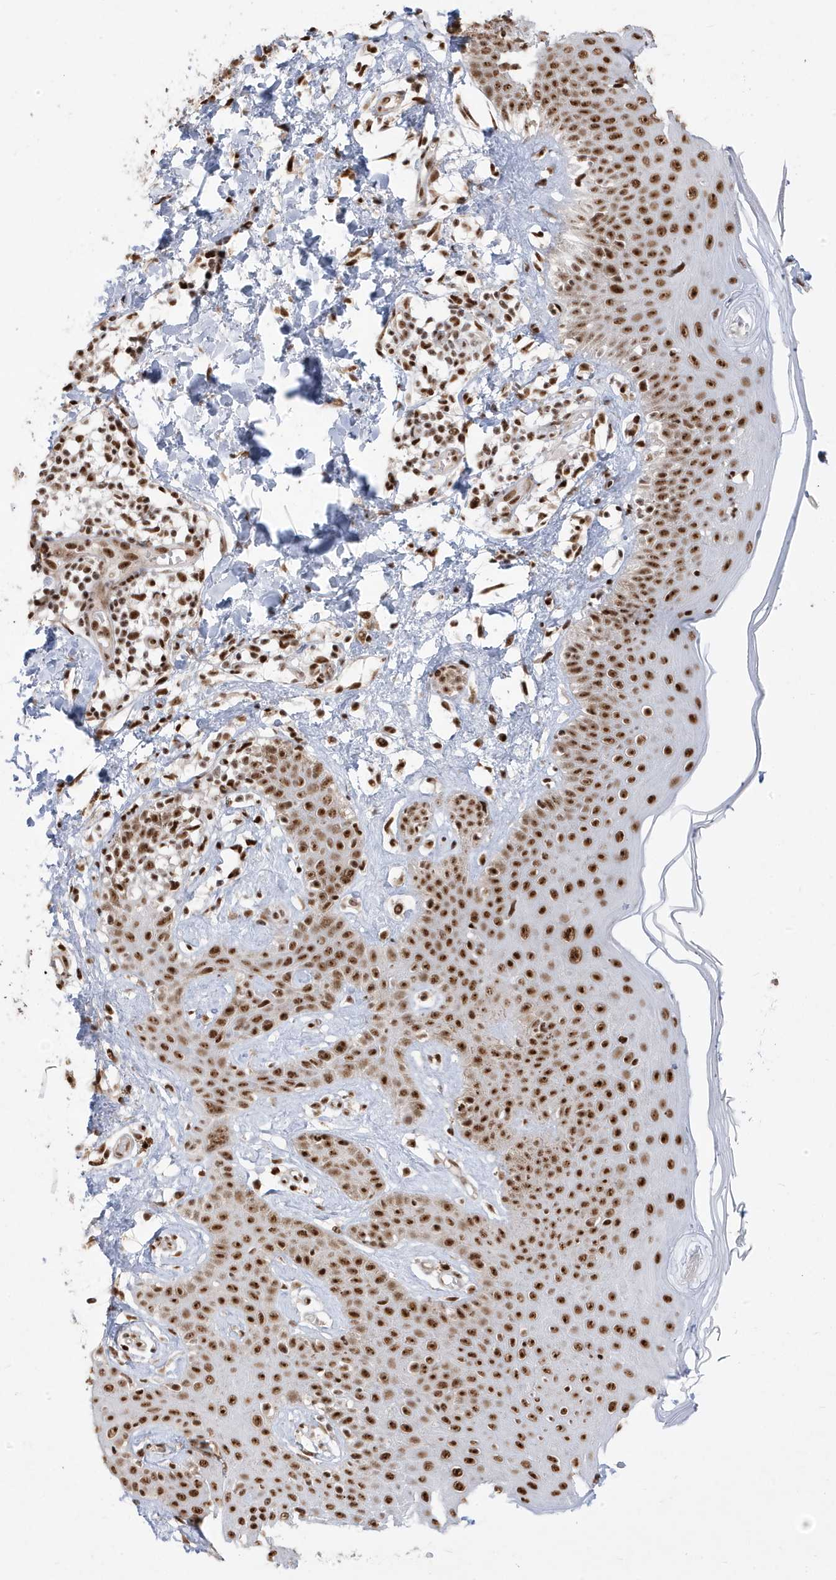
{"staining": {"intensity": "strong", "quantity": ">75%", "location": "nuclear"}, "tissue": "skin", "cell_type": "Fibroblasts", "image_type": "normal", "snomed": [{"axis": "morphology", "description": "Normal tissue, NOS"}, {"axis": "topography", "description": "Skin"}], "caption": "Immunohistochemical staining of normal human skin displays >75% levels of strong nuclear protein positivity in about >75% of fibroblasts. (DAB = brown stain, brightfield microscopy at high magnification).", "gene": "MTREX", "patient": {"sex": "male", "age": 52}}